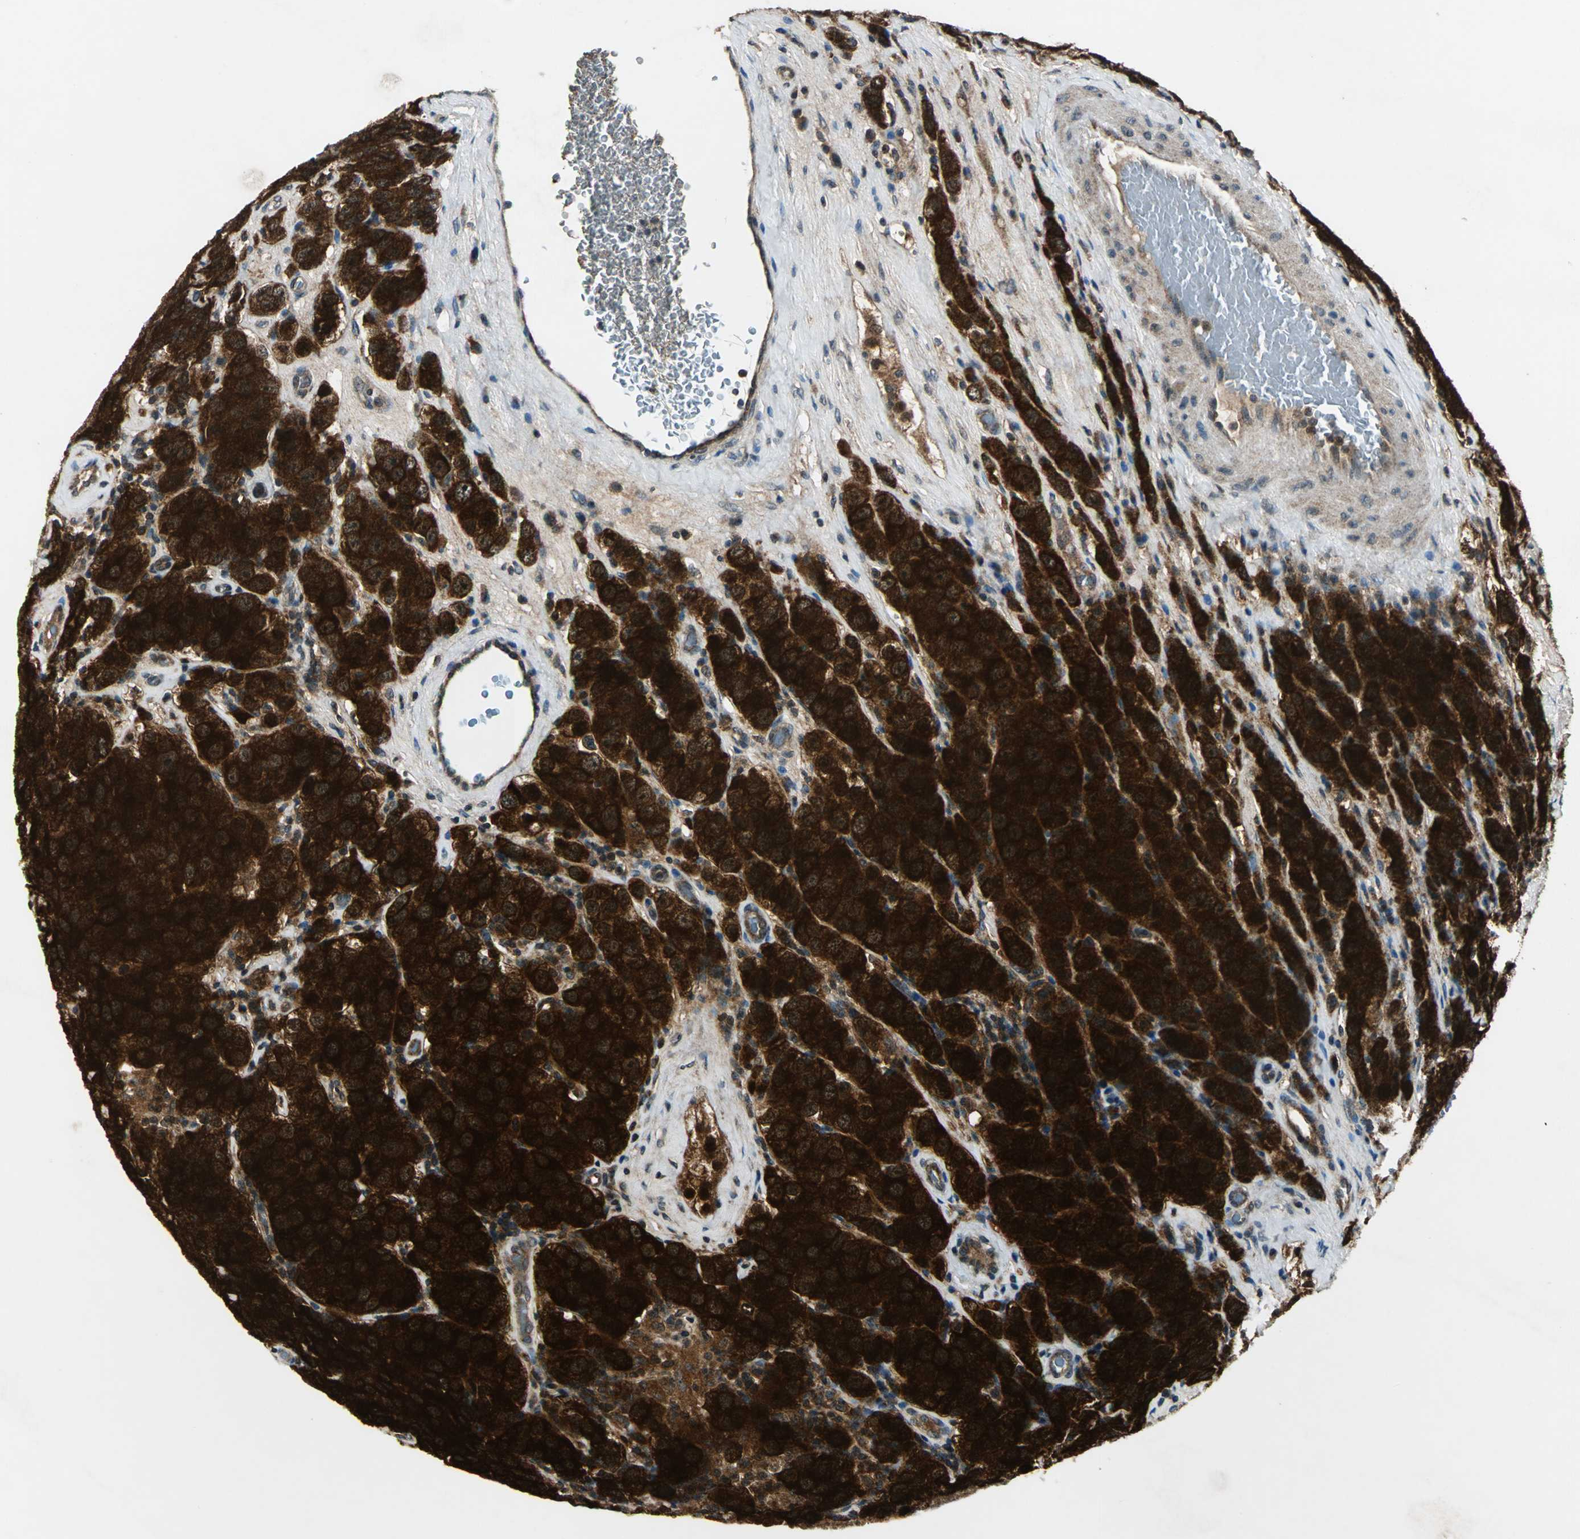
{"staining": {"intensity": "strong", "quantity": ">75%", "location": "cytoplasmic/membranous"}, "tissue": "testis cancer", "cell_type": "Tumor cells", "image_type": "cancer", "snomed": [{"axis": "morphology", "description": "Seminoma, NOS"}, {"axis": "topography", "description": "Testis"}], "caption": "IHC photomicrograph of neoplastic tissue: seminoma (testis) stained using IHC demonstrates high levels of strong protein expression localized specifically in the cytoplasmic/membranous of tumor cells, appearing as a cytoplasmic/membranous brown color.", "gene": "AHSA1", "patient": {"sex": "male", "age": 52}}